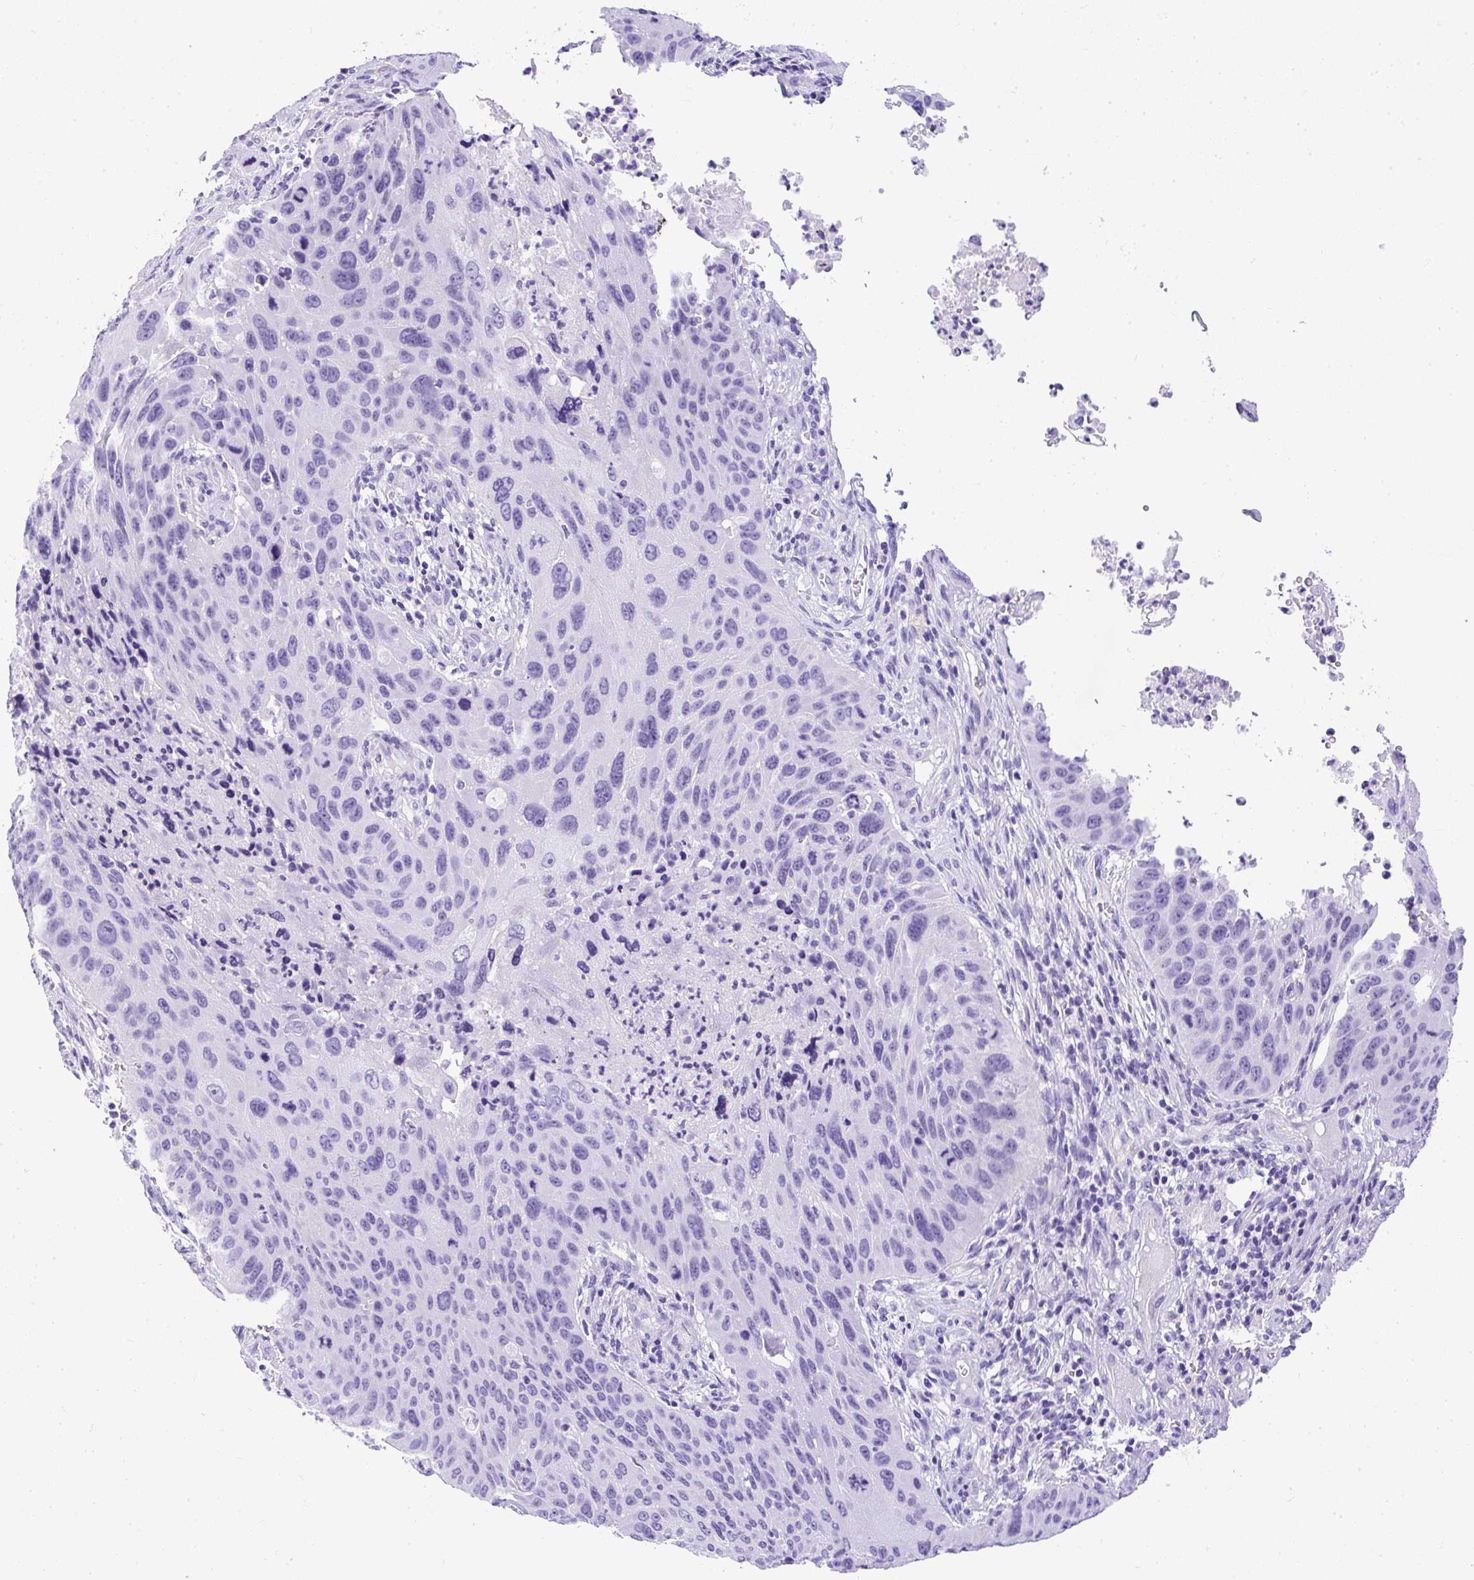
{"staining": {"intensity": "negative", "quantity": "none", "location": "none"}, "tissue": "lung cancer", "cell_type": "Tumor cells", "image_type": "cancer", "snomed": [{"axis": "morphology", "description": "Squamous cell carcinoma, NOS"}, {"axis": "topography", "description": "Lung"}], "caption": "High magnification brightfield microscopy of lung squamous cell carcinoma stained with DAB (brown) and counterstained with hematoxylin (blue): tumor cells show no significant staining. (DAB (3,3'-diaminobenzidine) immunohistochemistry (IHC) with hematoxylin counter stain).", "gene": "AVIL", "patient": {"sex": "male", "age": 63}}